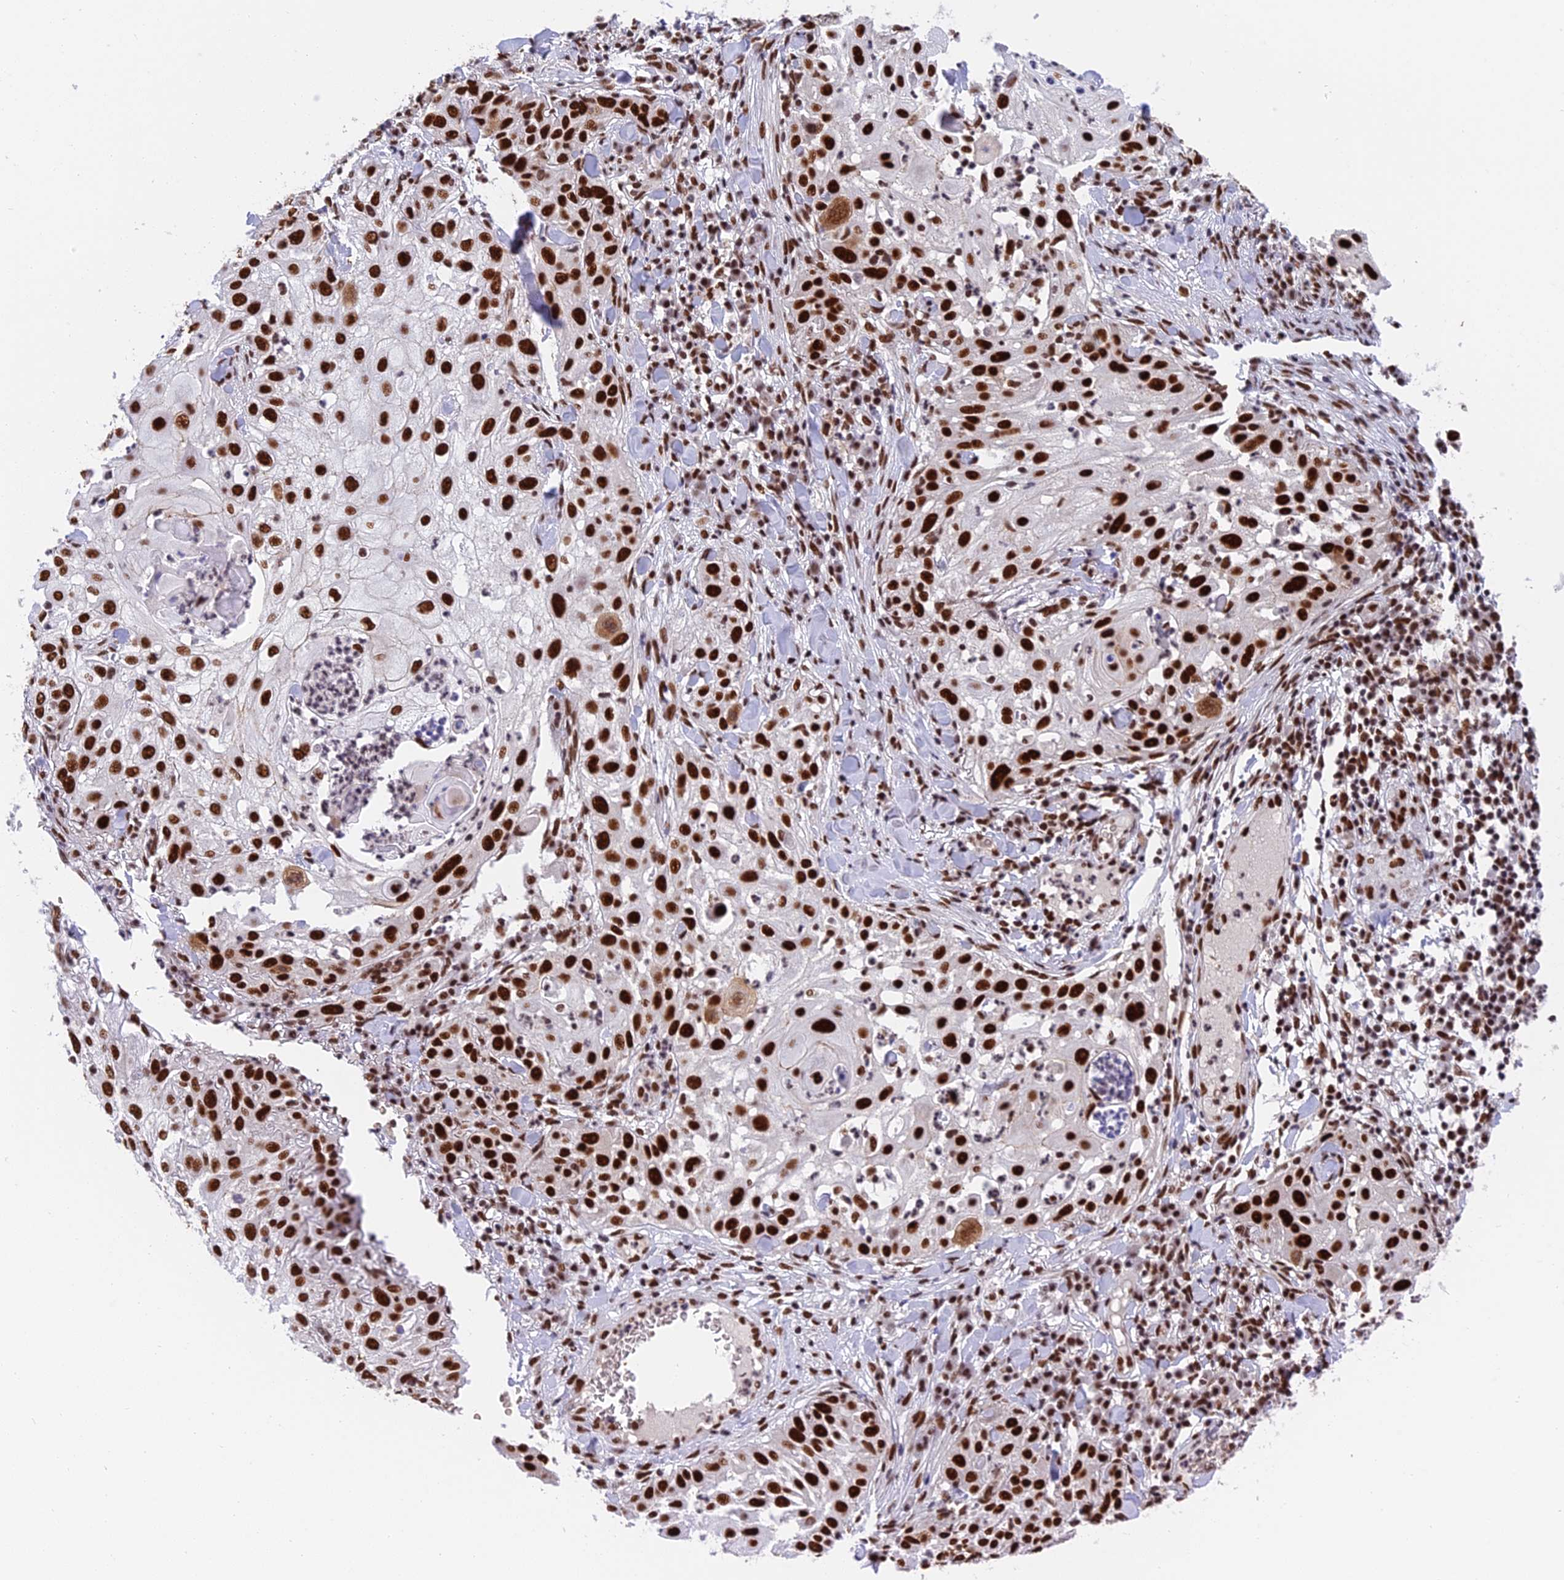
{"staining": {"intensity": "strong", "quantity": ">75%", "location": "nuclear"}, "tissue": "skin cancer", "cell_type": "Tumor cells", "image_type": "cancer", "snomed": [{"axis": "morphology", "description": "Squamous cell carcinoma, NOS"}, {"axis": "topography", "description": "Skin"}], "caption": "DAB immunohistochemical staining of skin squamous cell carcinoma reveals strong nuclear protein expression in approximately >75% of tumor cells.", "gene": "EEF1AKMT3", "patient": {"sex": "female", "age": 44}}